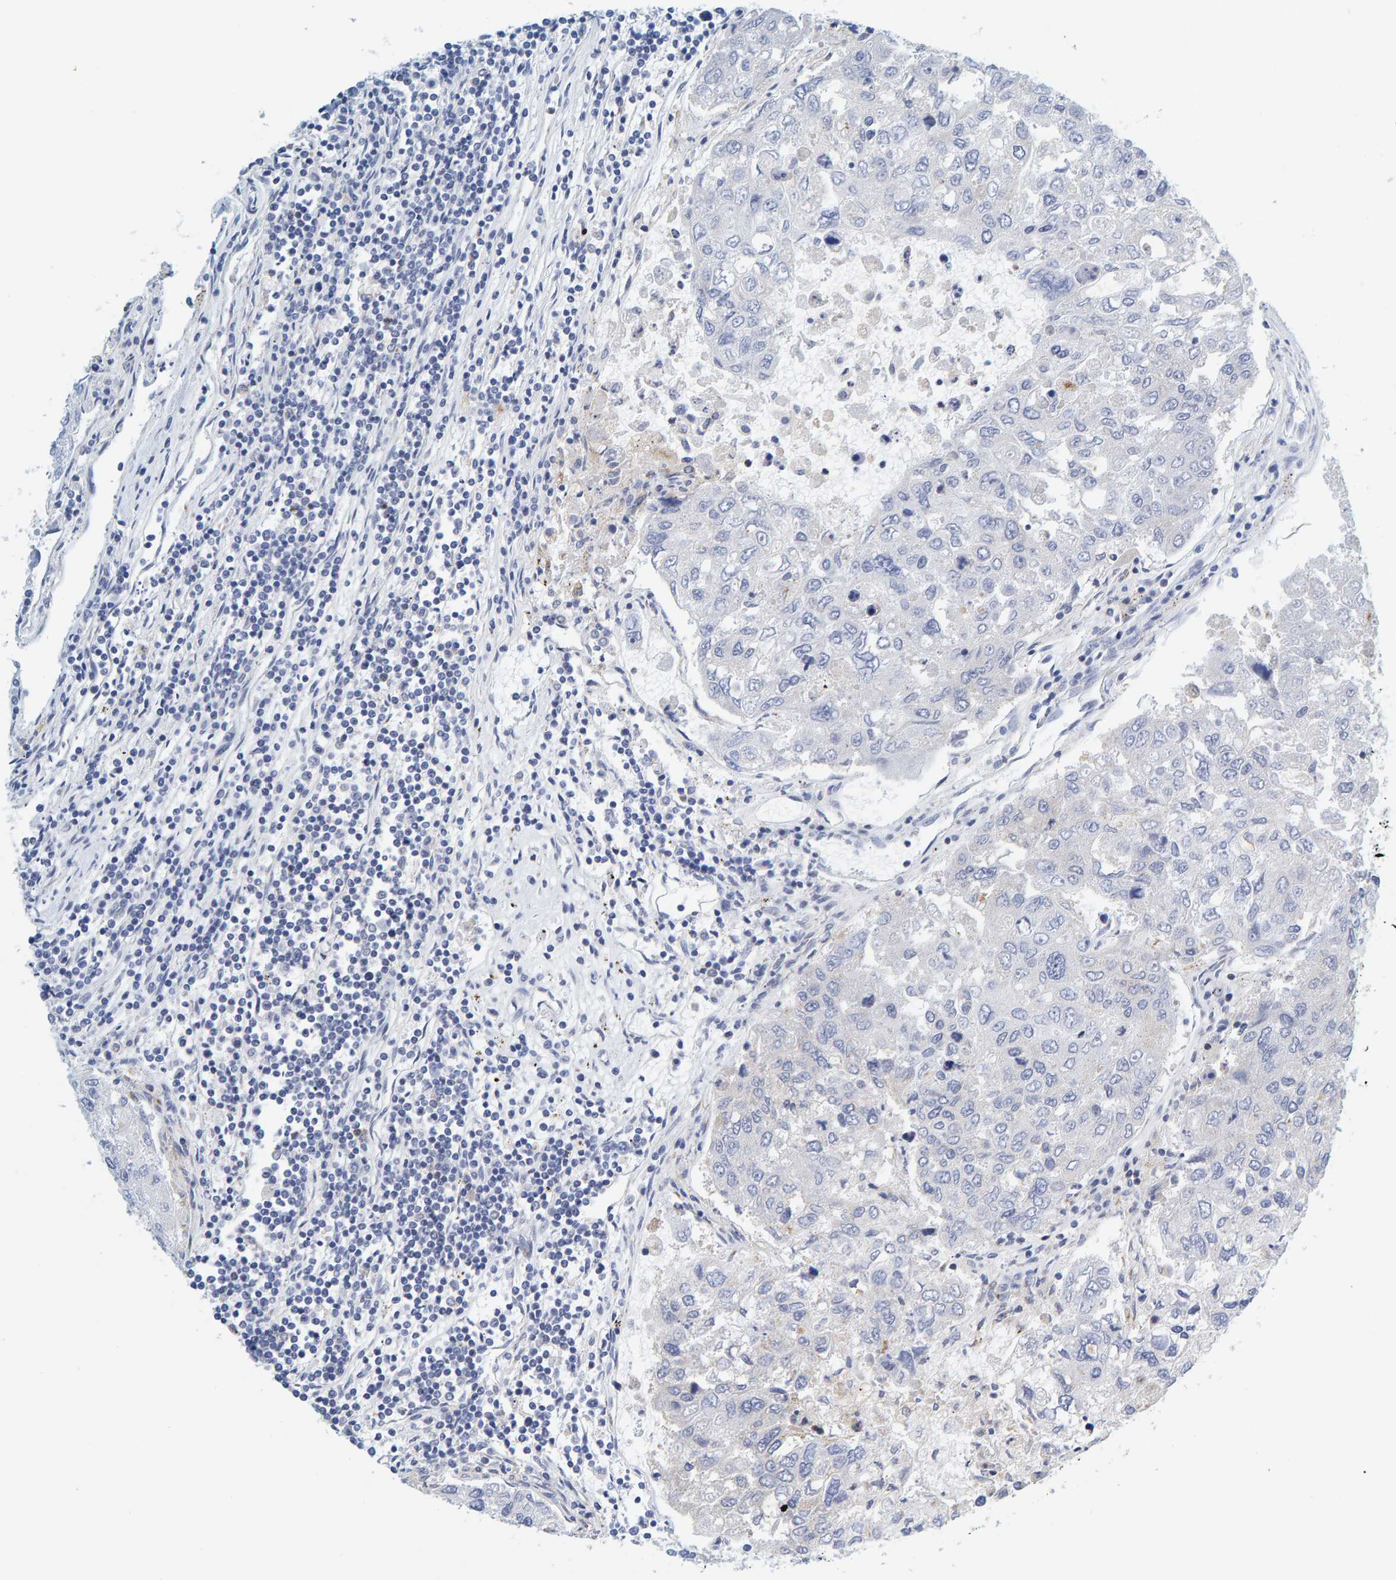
{"staining": {"intensity": "negative", "quantity": "none", "location": "none"}, "tissue": "urothelial cancer", "cell_type": "Tumor cells", "image_type": "cancer", "snomed": [{"axis": "morphology", "description": "Urothelial carcinoma, High grade"}, {"axis": "topography", "description": "Lymph node"}, {"axis": "topography", "description": "Urinary bladder"}], "caption": "Tumor cells show no significant staining in high-grade urothelial carcinoma.", "gene": "MOG", "patient": {"sex": "male", "age": 51}}